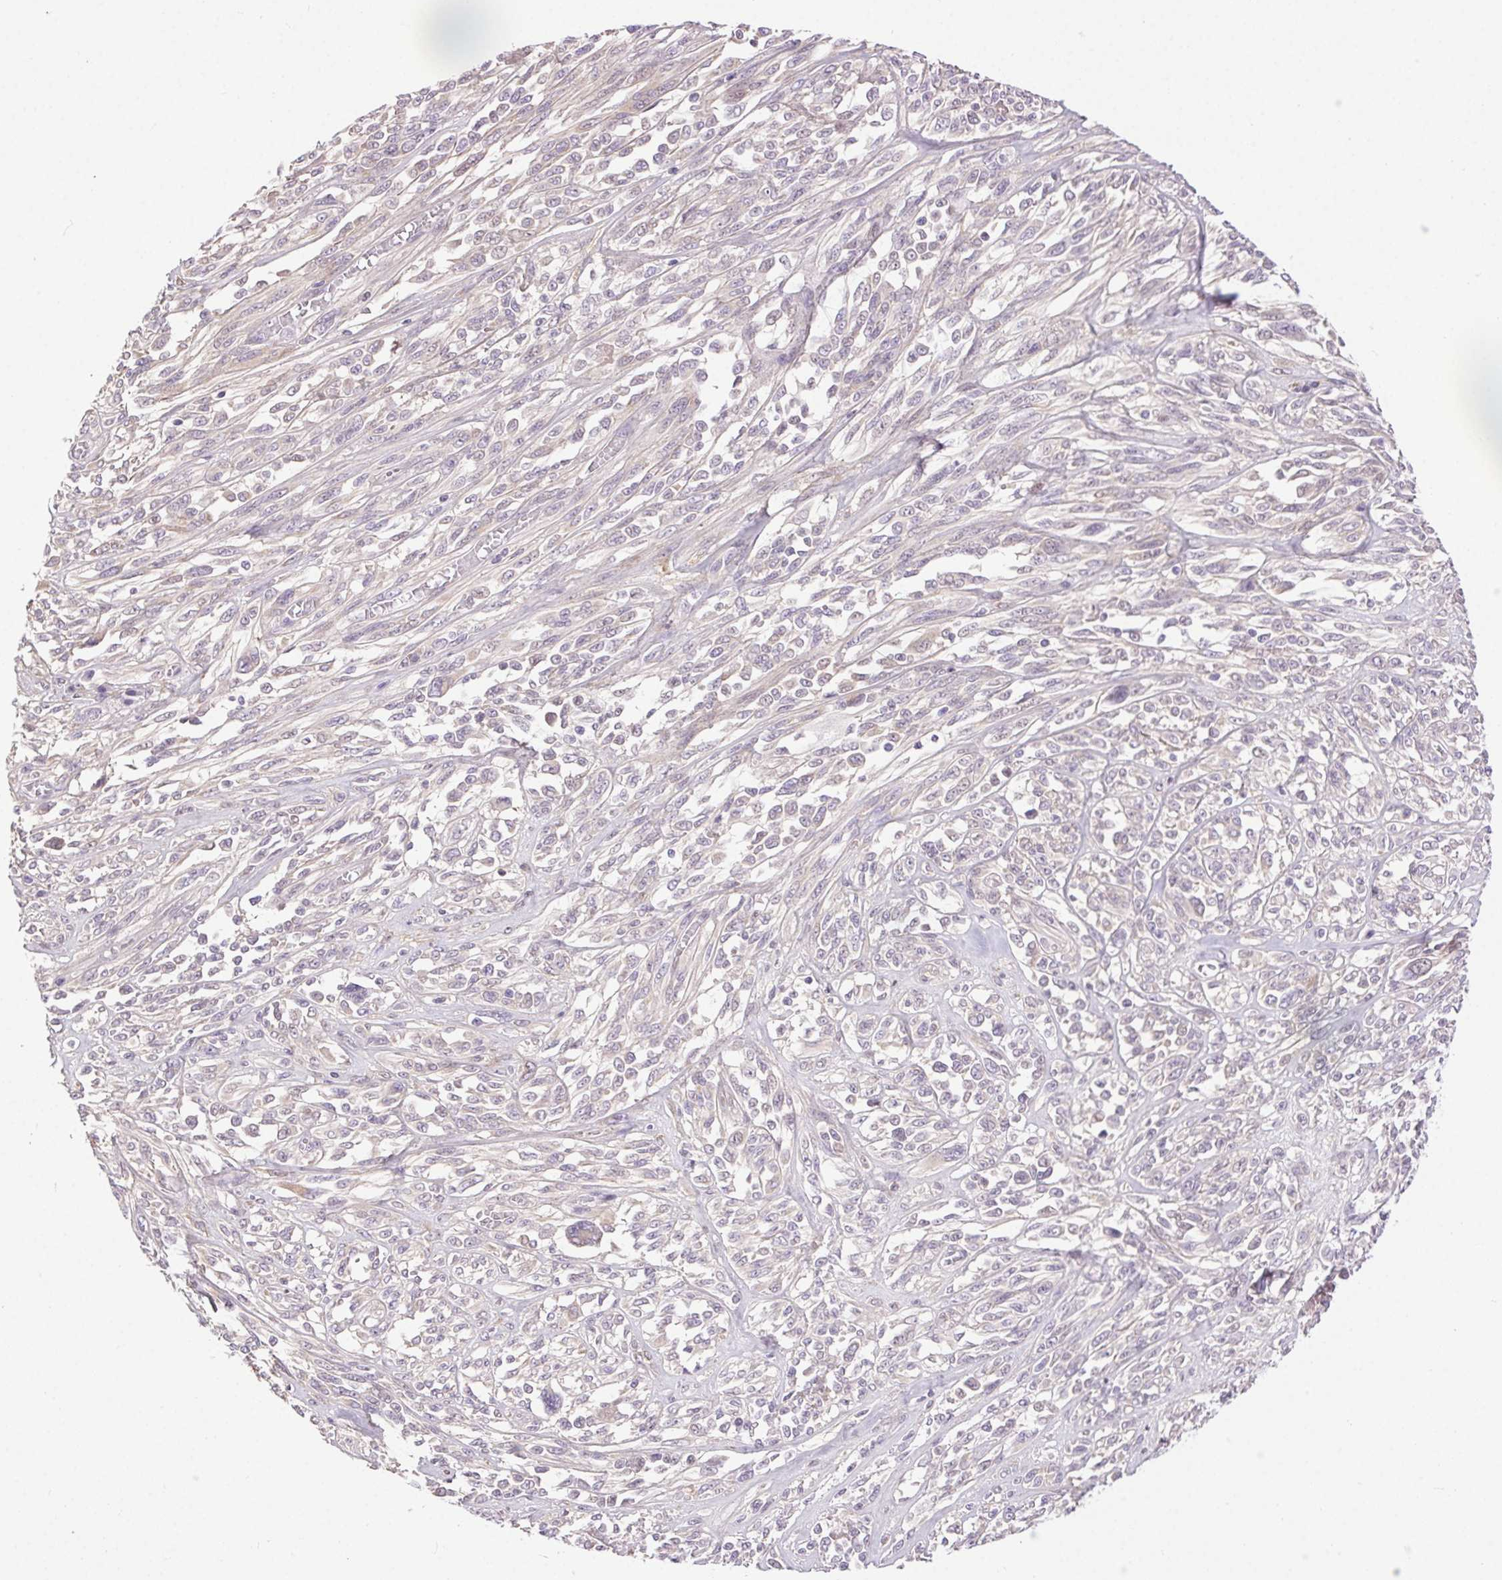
{"staining": {"intensity": "negative", "quantity": "none", "location": "none"}, "tissue": "melanoma", "cell_type": "Tumor cells", "image_type": "cancer", "snomed": [{"axis": "morphology", "description": "Malignant melanoma, NOS"}, {"axis": "topography", "description": "Skin"}], "caption": "Malignant melanoma was stained to show a protein in brown. There is no significant positivity in tumor cells.", "gene": "SYT11", "patient": {"sex": "female", "age": 91}}